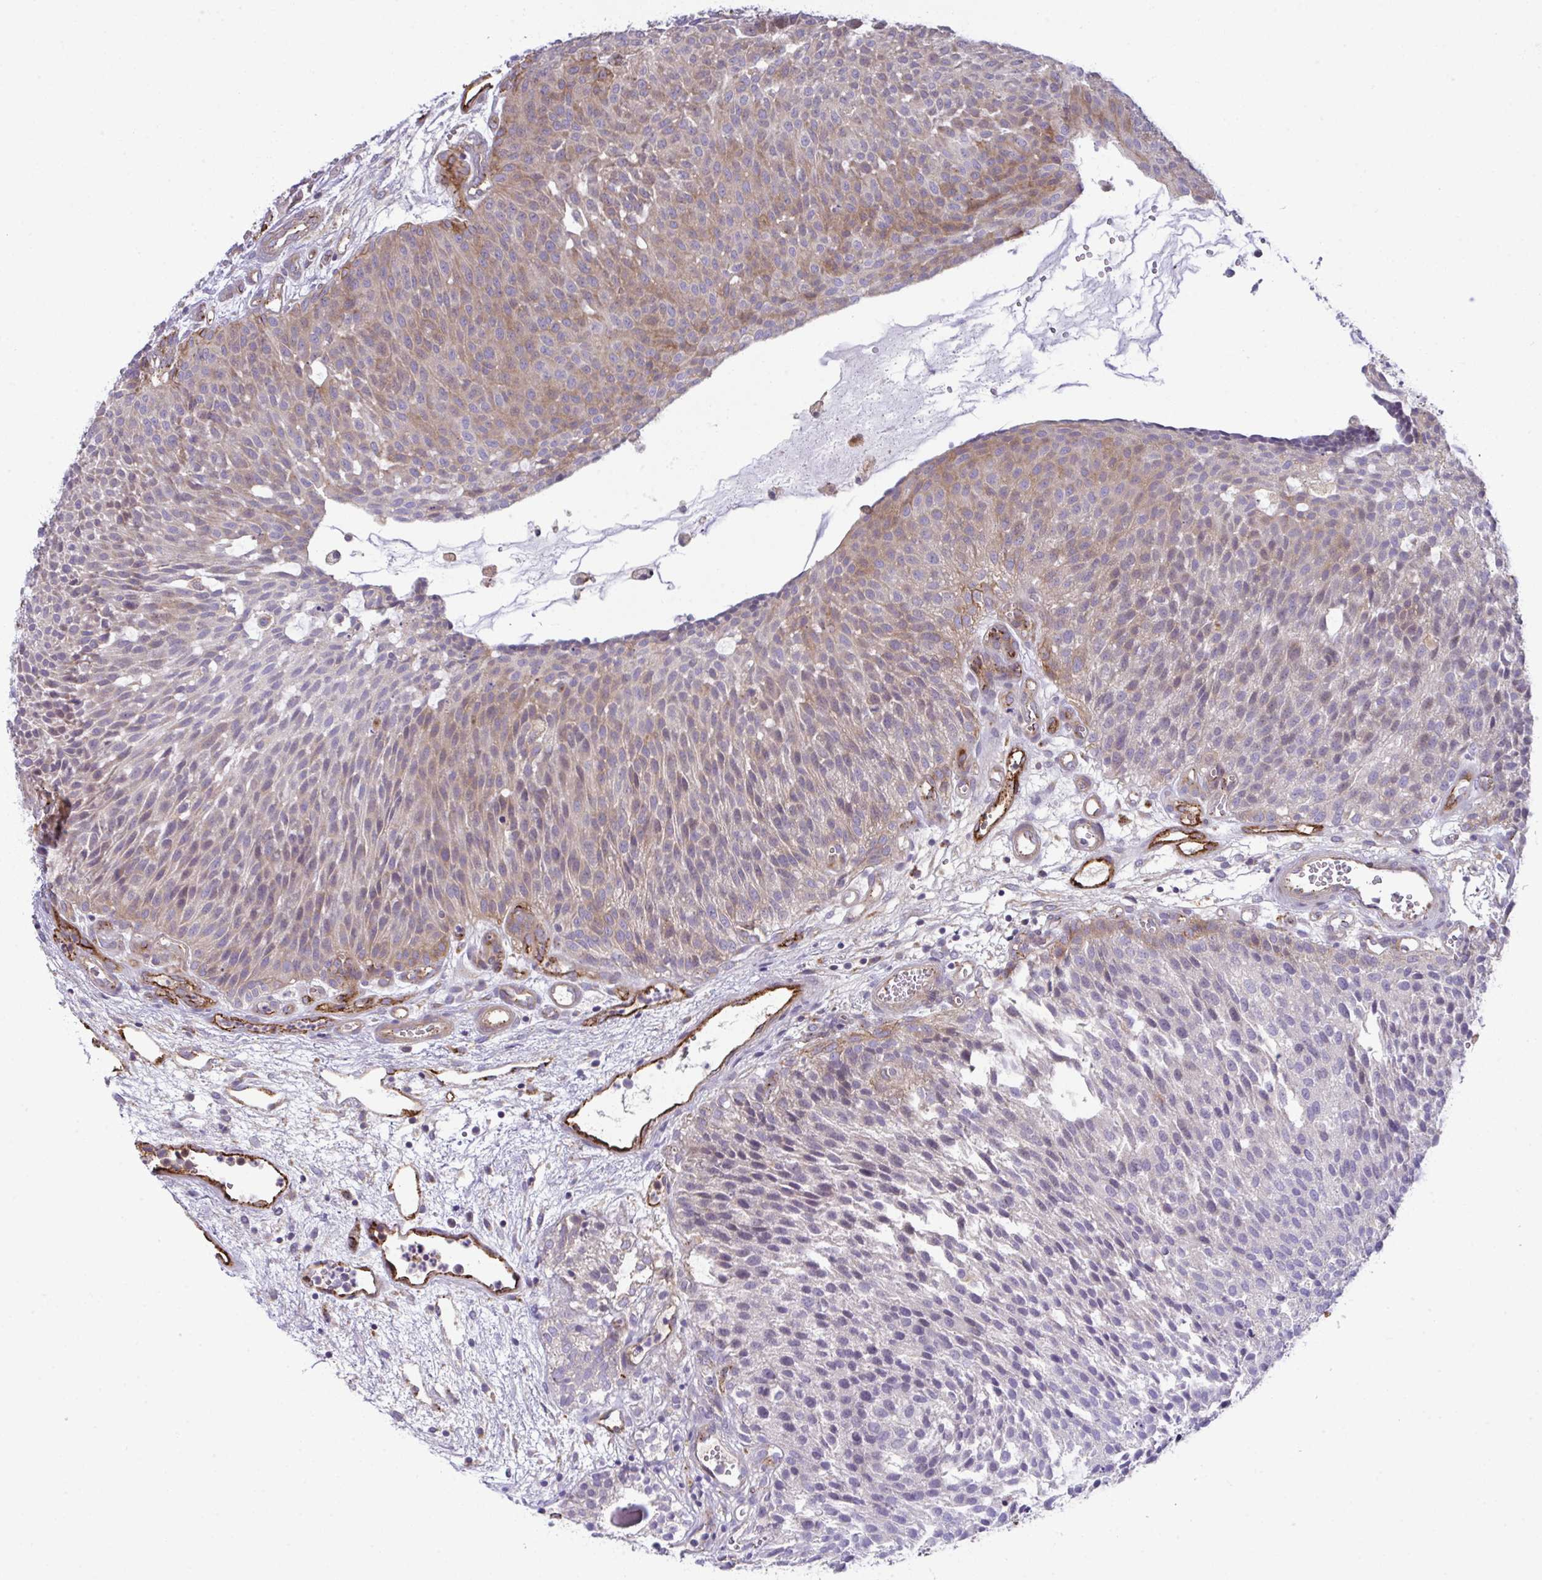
{"staining": {"intensity": "moderate", "quantity": "25%-75%", "location": "cytoplasmic/membranous"}, "tissue": "urothelial cancer", "cell_type": "Tumor cells", "image_type": "cancer", "snomed": [{"axis": "morphology", "description": "Urothelial carcinoma, NOS"}, {"axis": "topography", "description": "Urinary bladder"}], "caption": "Moderate cytoplasmic/membranous protein staining is appreciated in approximately 25%-75% of tumor cells in transitional cell carcinoma.", "gene": "TOR1AIP2", "patient": {"sex": "male", "age": 84}}